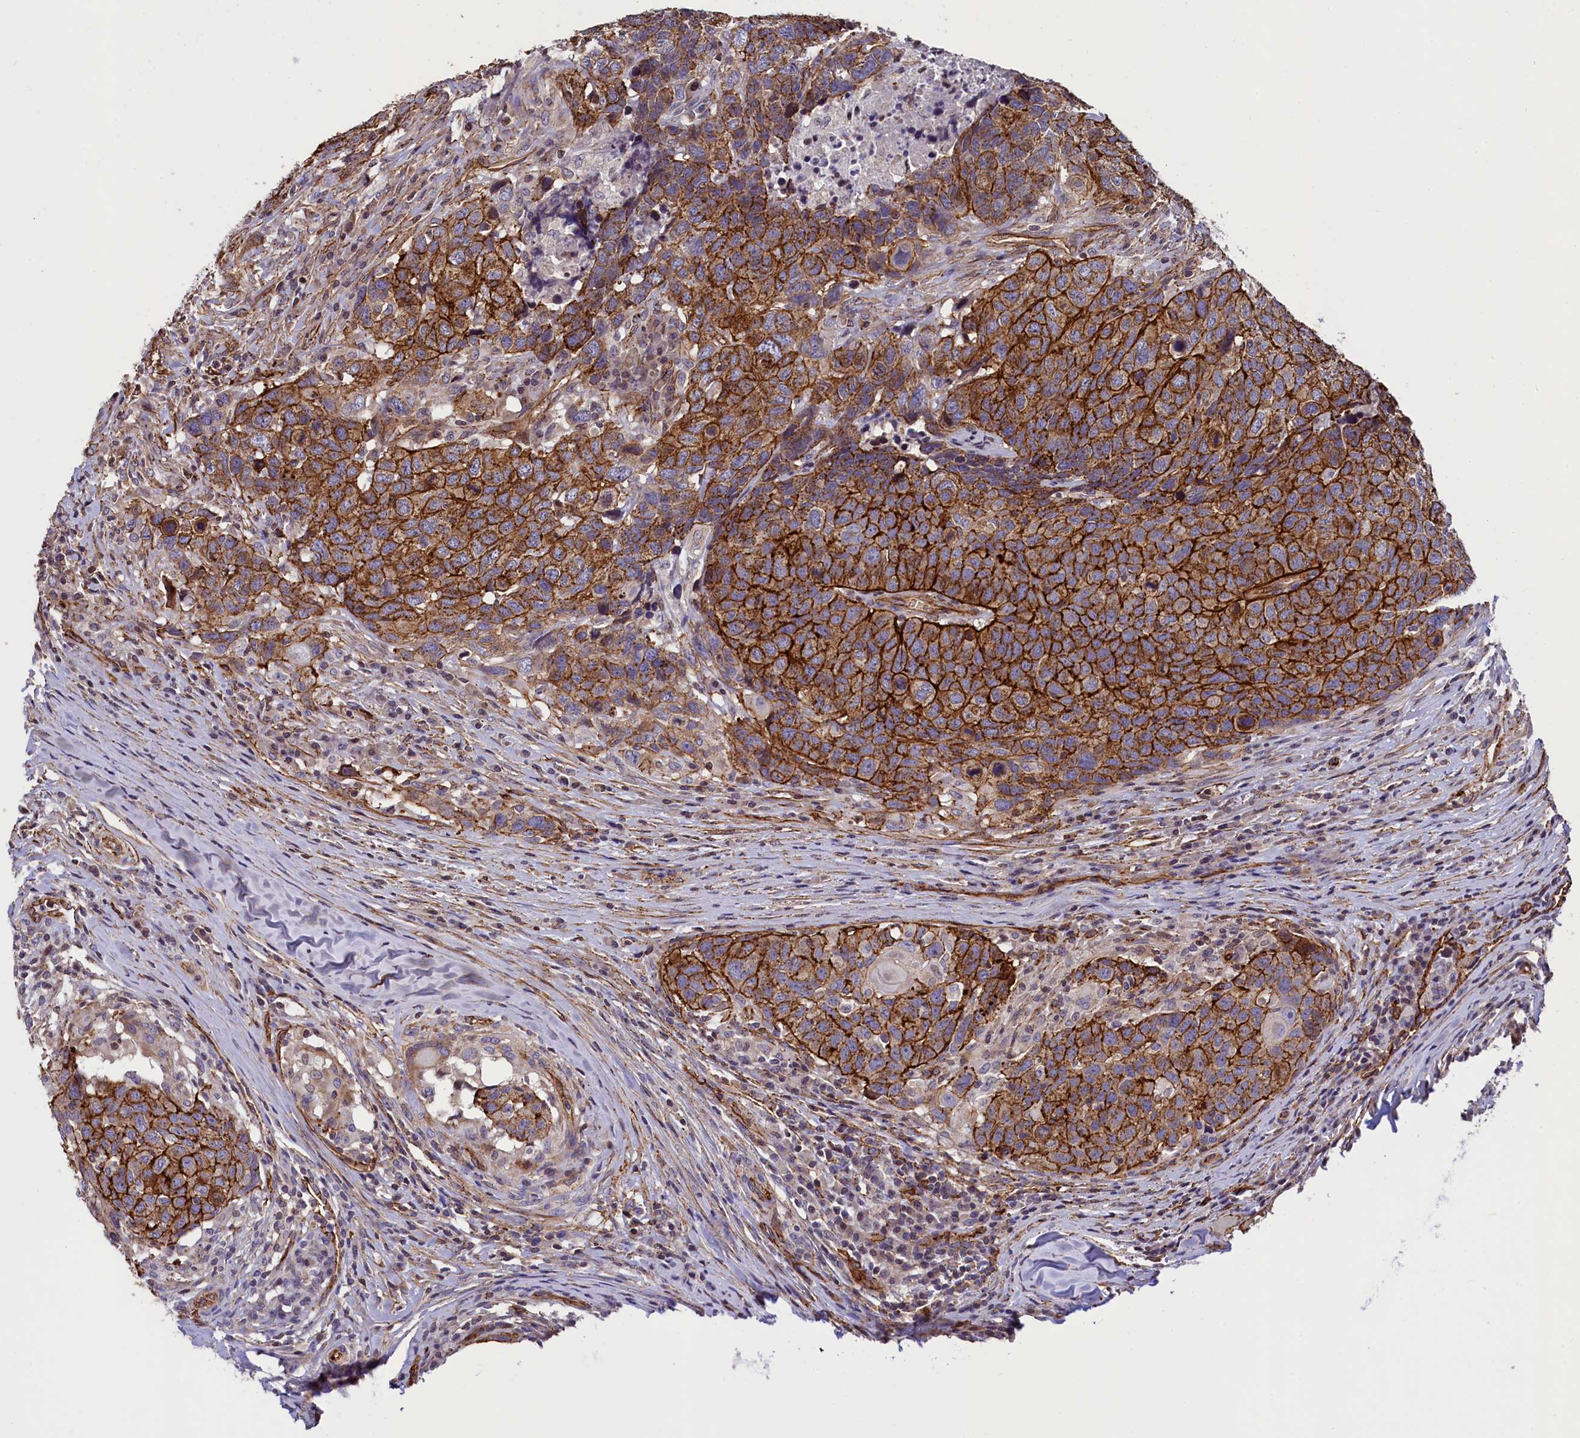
{"staining": {"intensity": "strong", "quantity": ">75%", "location": "cytoplasmic/membranous"}, "tissue": "head and neck cancer", "cell_type": "Tumor cells", "image_type": "cancer", "snomed": [{"axis": "morphology", "description": "Squamous cell carcinoma, NOS"}, {"axis": "topography", "description": "Head-Neck"}], "caption": "Immunohistochemical staining of head and neck cancer (squamous cell carcinoma) demonstrates high levels of strong cytoplasmic/membranous protein expression in approximately >75% of tumor cells.", "gene": "ZNF2", "patient": {"sex": "male", "age": 66}}